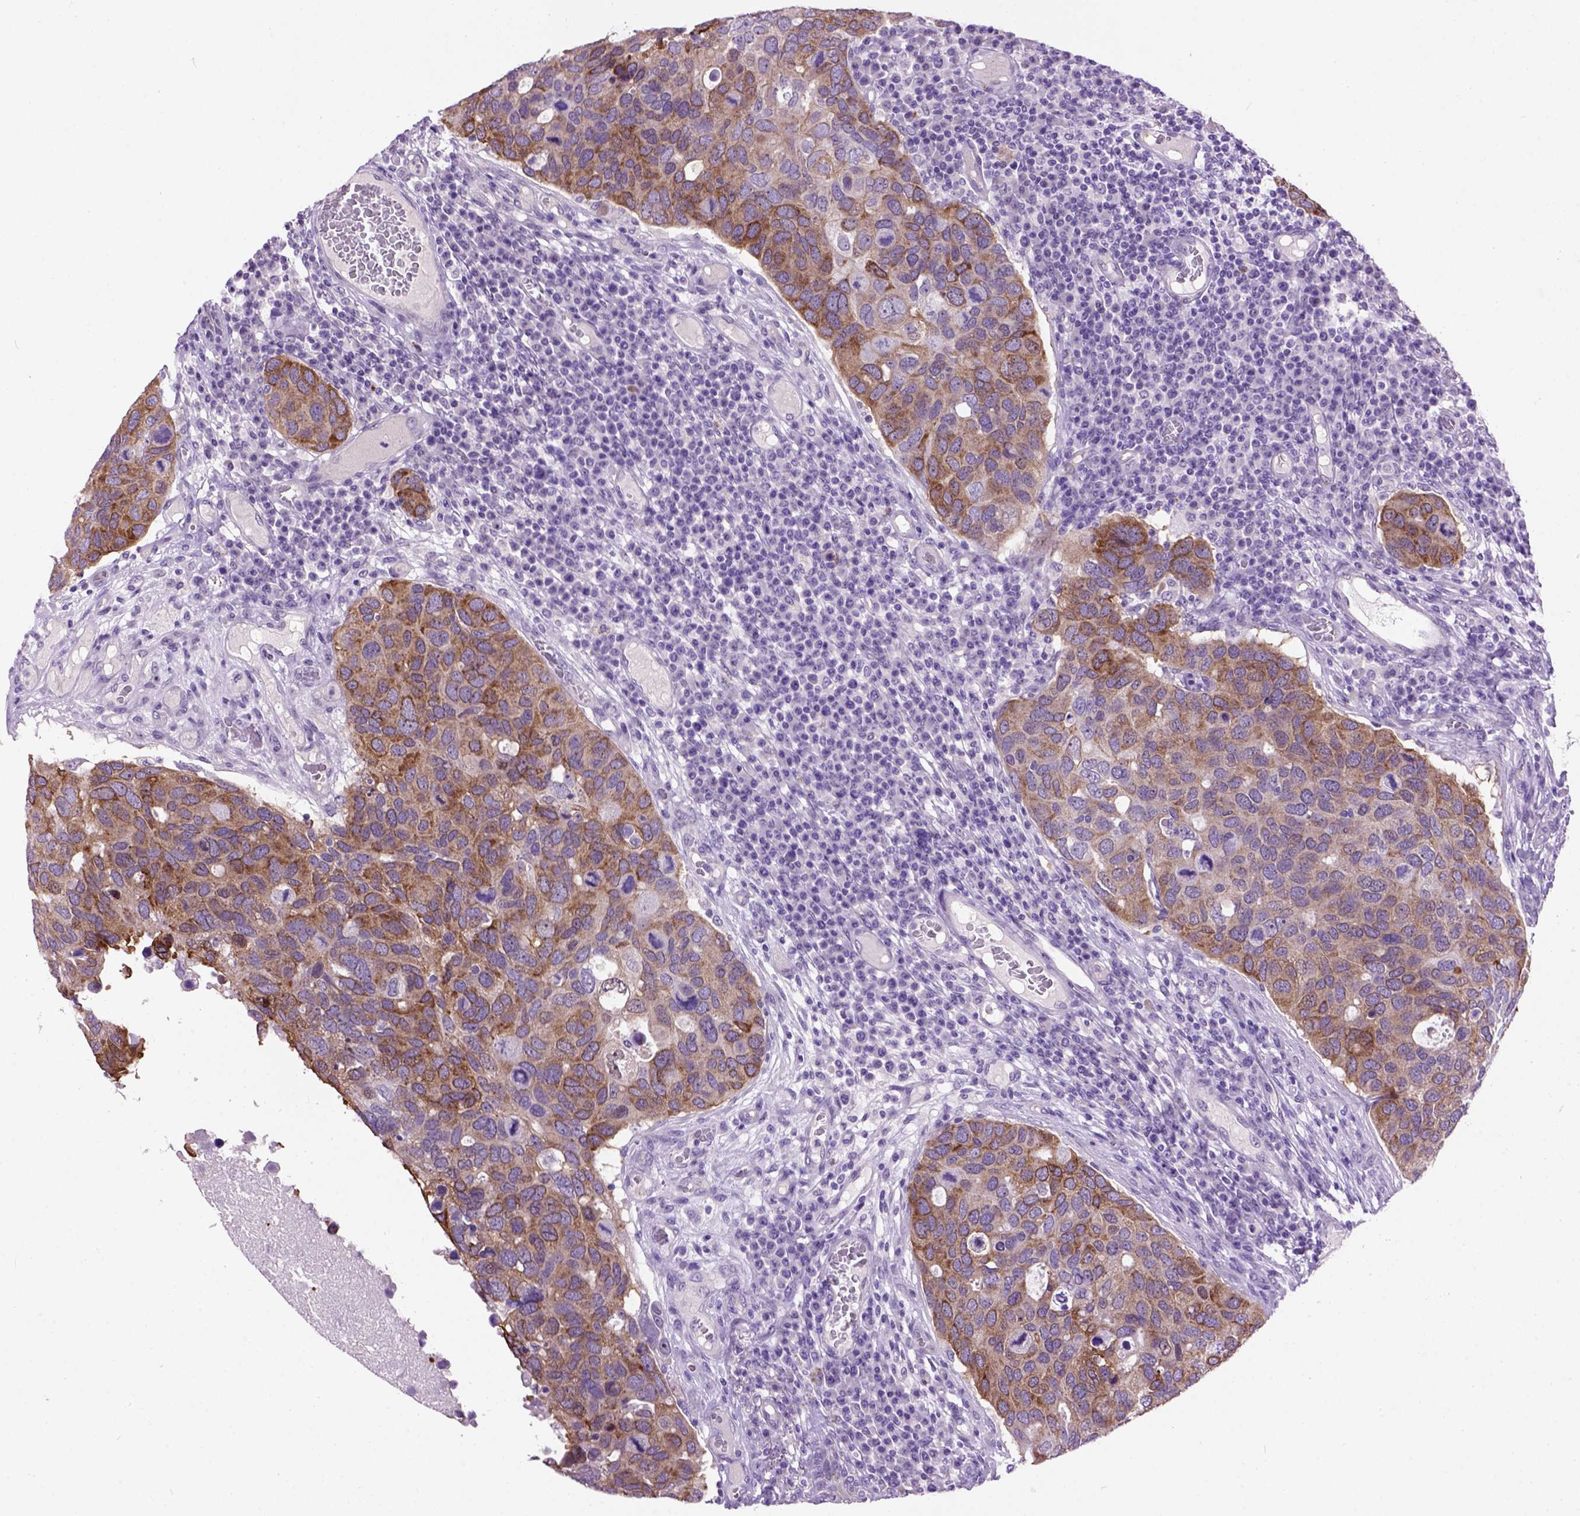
{"staining": {"intensity": "moderate", "quantity": "25%-75%", "location": "cytoplasmic/membranous"}, "tissue": "breast cancer", "cell_type": "Tumor cells", "image_type": "cancer", "snomed": [{"axis": "morphology", "description": "Duct carcinoma"}, {"axis": "topography", "description": "Breast"}], "caption": "Immunohistochemistry (IHC) staining of infiltrating ductal carcinoma (breast), which shows medium levels of moderate cytoplasmic/membranous expression in about 25%-75% of tumor cells indicating moderate cytoplasmic/membranous protein positivity. The staining was performed using DAB (brown) for protein detection and nuclei were counterstained in hematoxylin (blue).", "gene": "MAPT", "patient": {"sex": "female", "age": 83}}